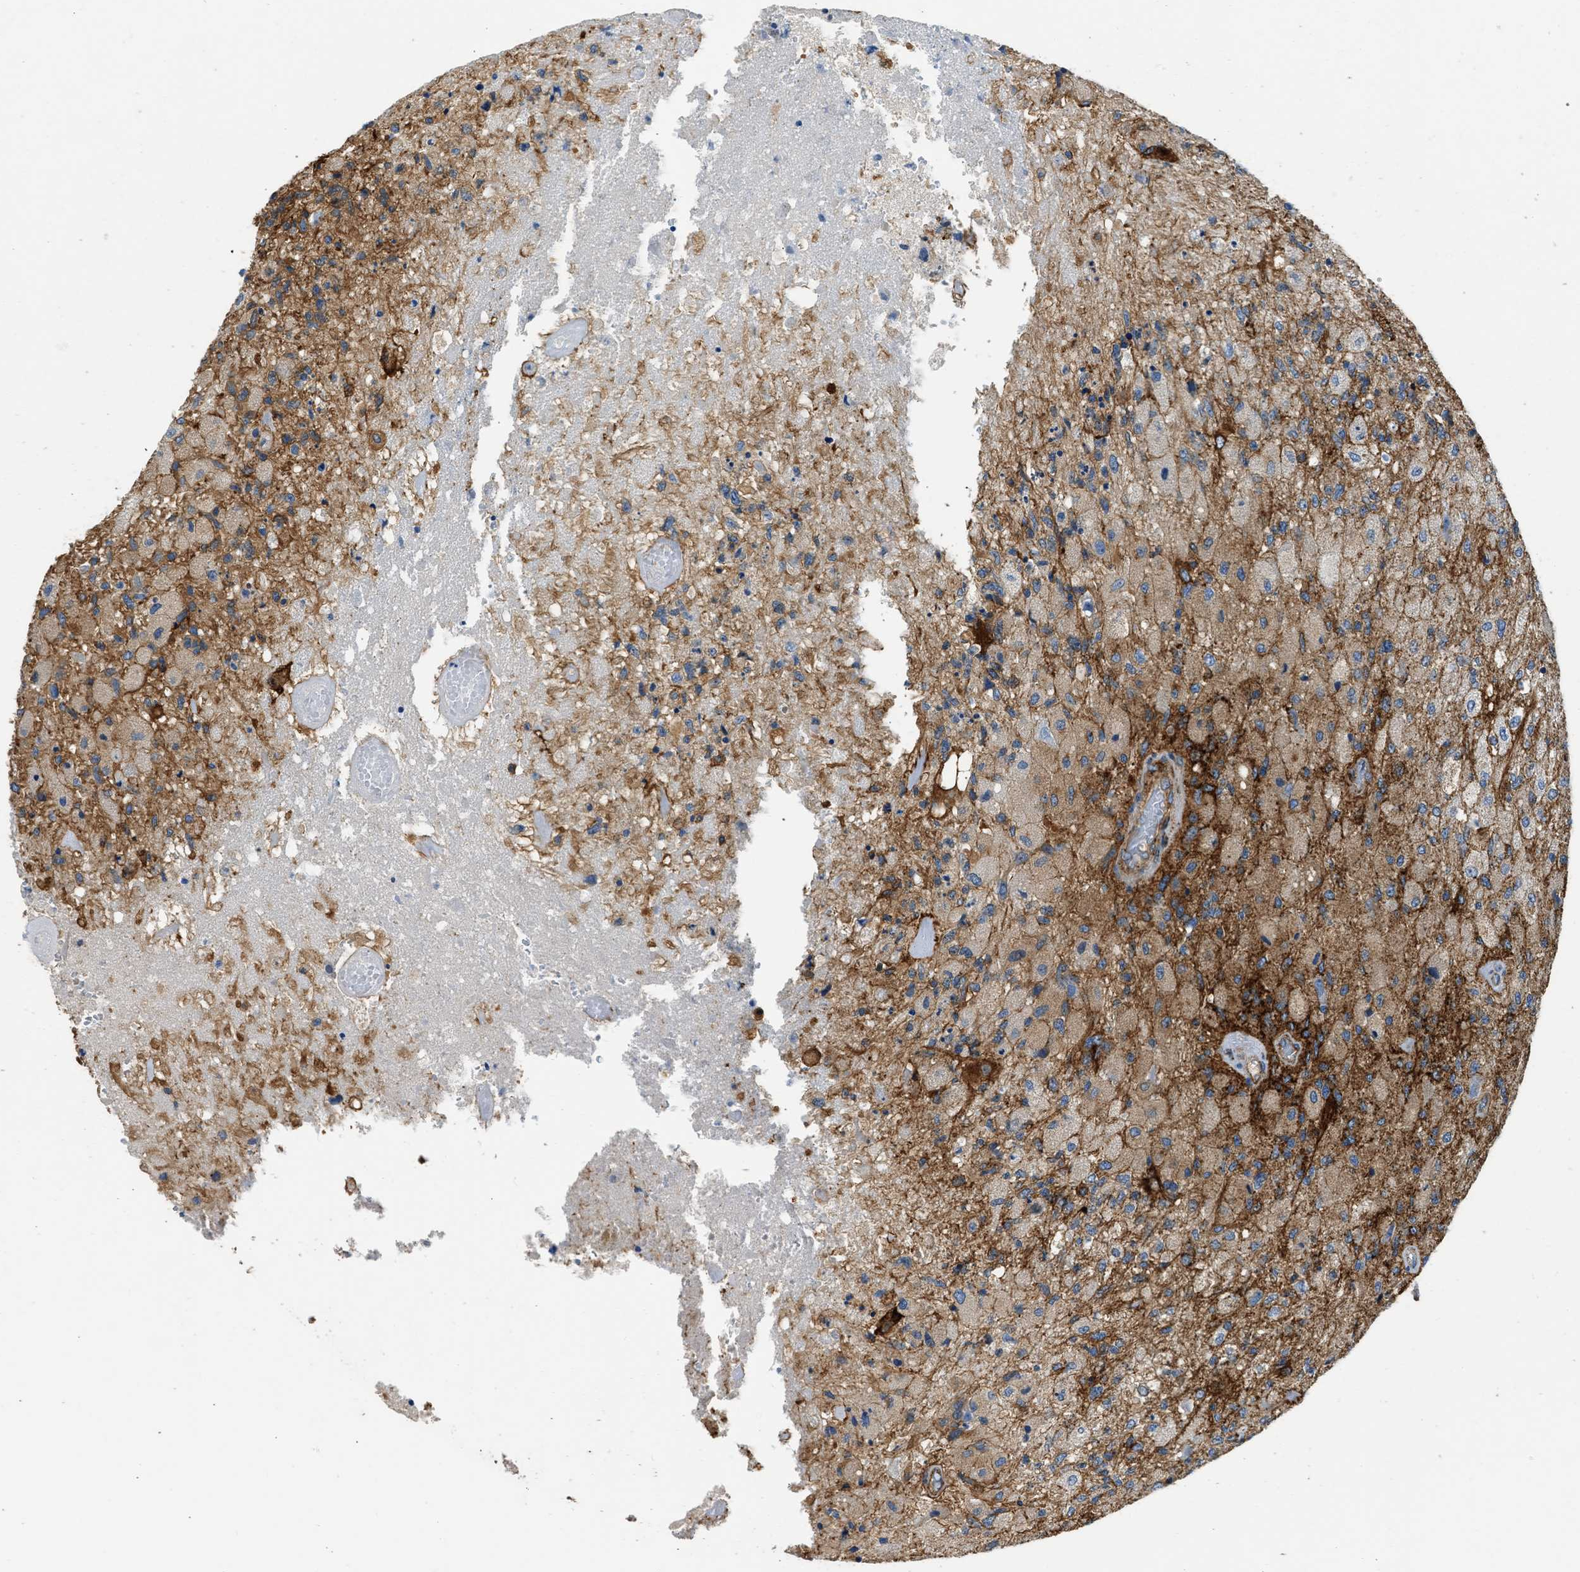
{"staining": {"intensity": "strong", "quantity": "25%-75%", "location": "cytoplasmic/membranous"}, "tissue": "glioma", "cell_type": "Tumor cells", "image_type": "cancer", "snomed": [{"axis": "morphology", "description": "Normal tissue, NOS"}, {"axis": "morphology", "description": "Glioma, malignant, High grade"}, {"axis": "topography", "description": "Cerebral cortex"}], "caption": "A photomicrograph of human glioma stained for a protein shows strong cytoplasmic/membranous brown staining in tumor cells.", "gene": "SEPTIN2", "patient": {"sex": "male", "age": 77}}